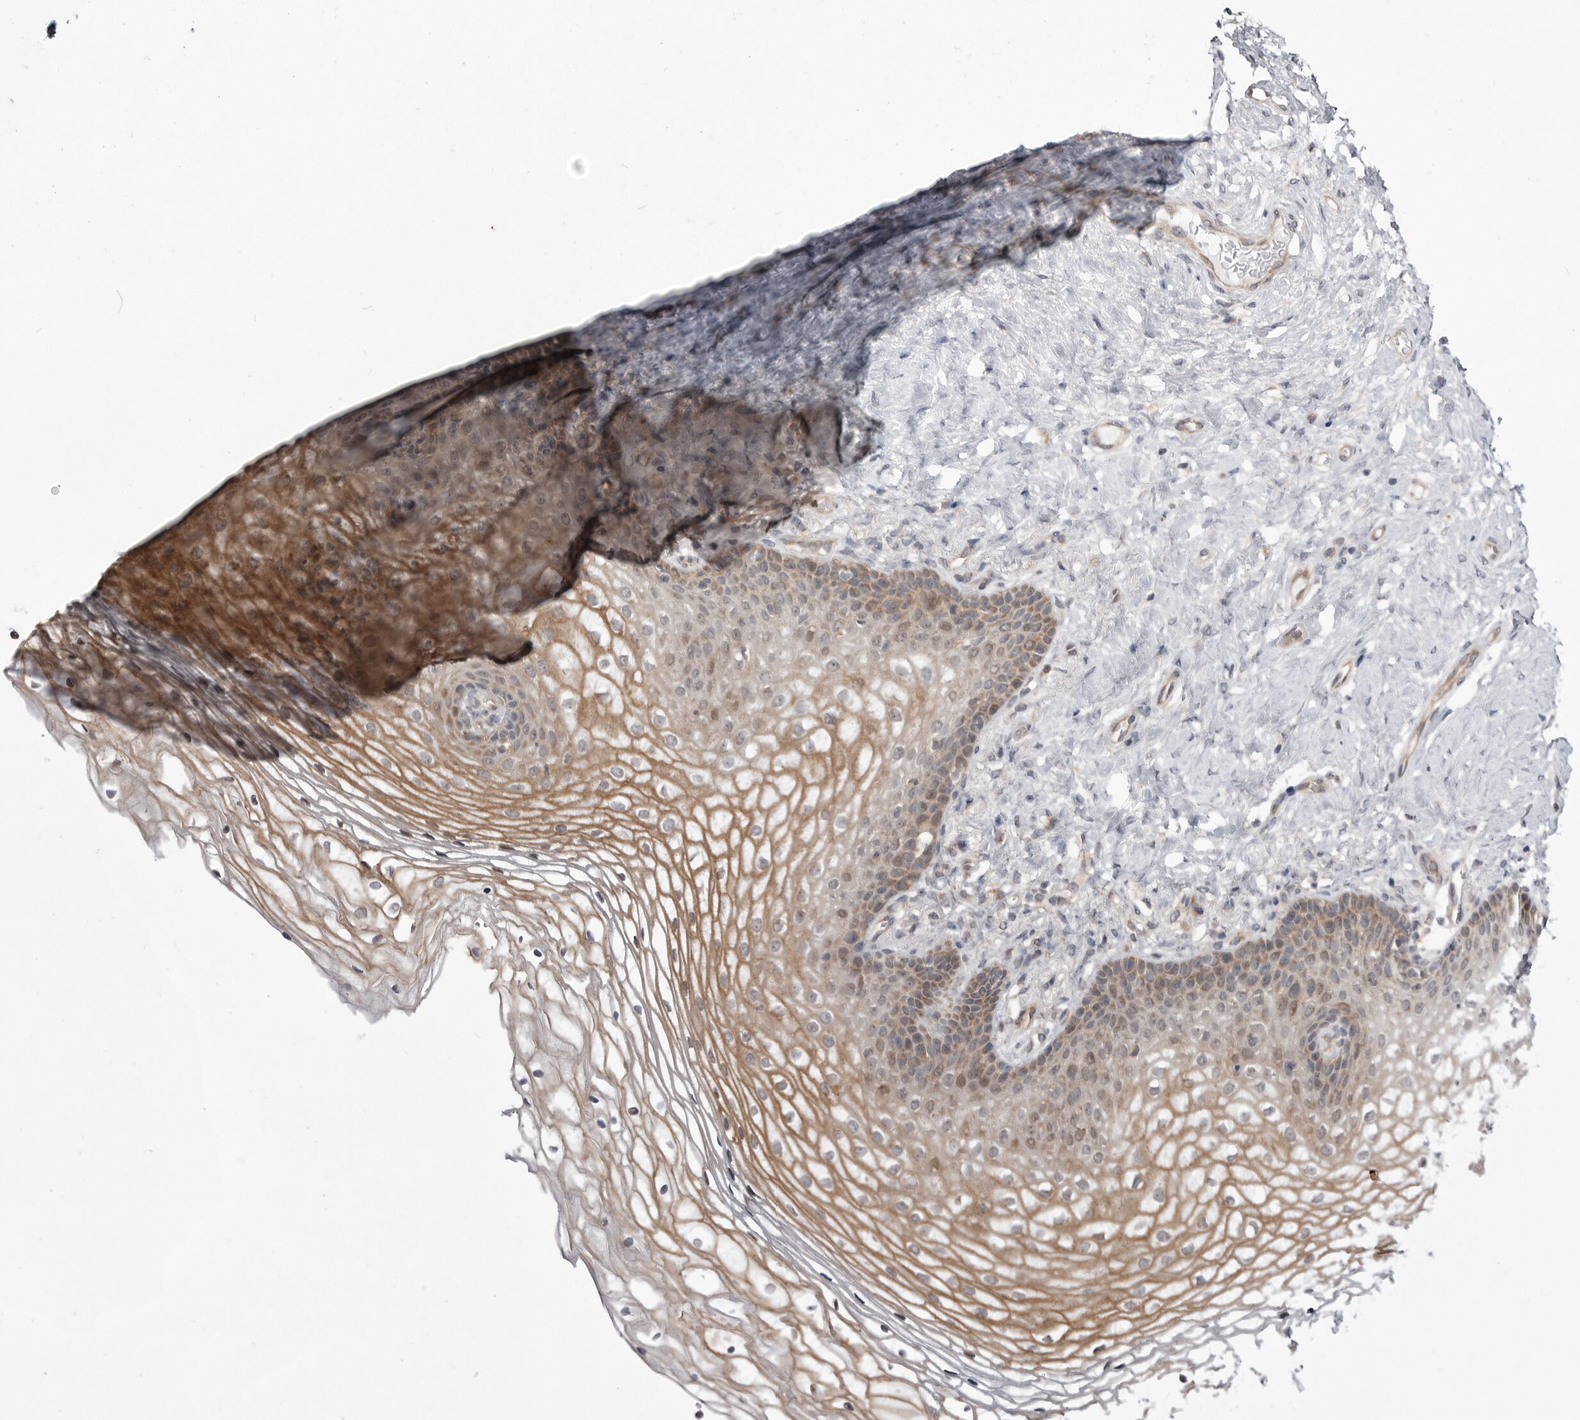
{"staining": {"intensity": "weak", "quantity": "25%-75%", "location": "cytoplasmic/membranous"}, "tissue": "vagina", "cell_type": "Squamous epithelial cells", "image_type": "normal", "snomed": [{"axis": "morphology", "description": "Normal tissue, NOS"}, {"axis": "topography", "description": "Vagina"}], "caption": "Protein expression analysis of unremarkable vagina displays weak cytoplasmic/membranous expression in about 25%-75% of squamous epithelial cells.", "gene": "CCDC18", "patient": {"sex": "female", "age": 60}}